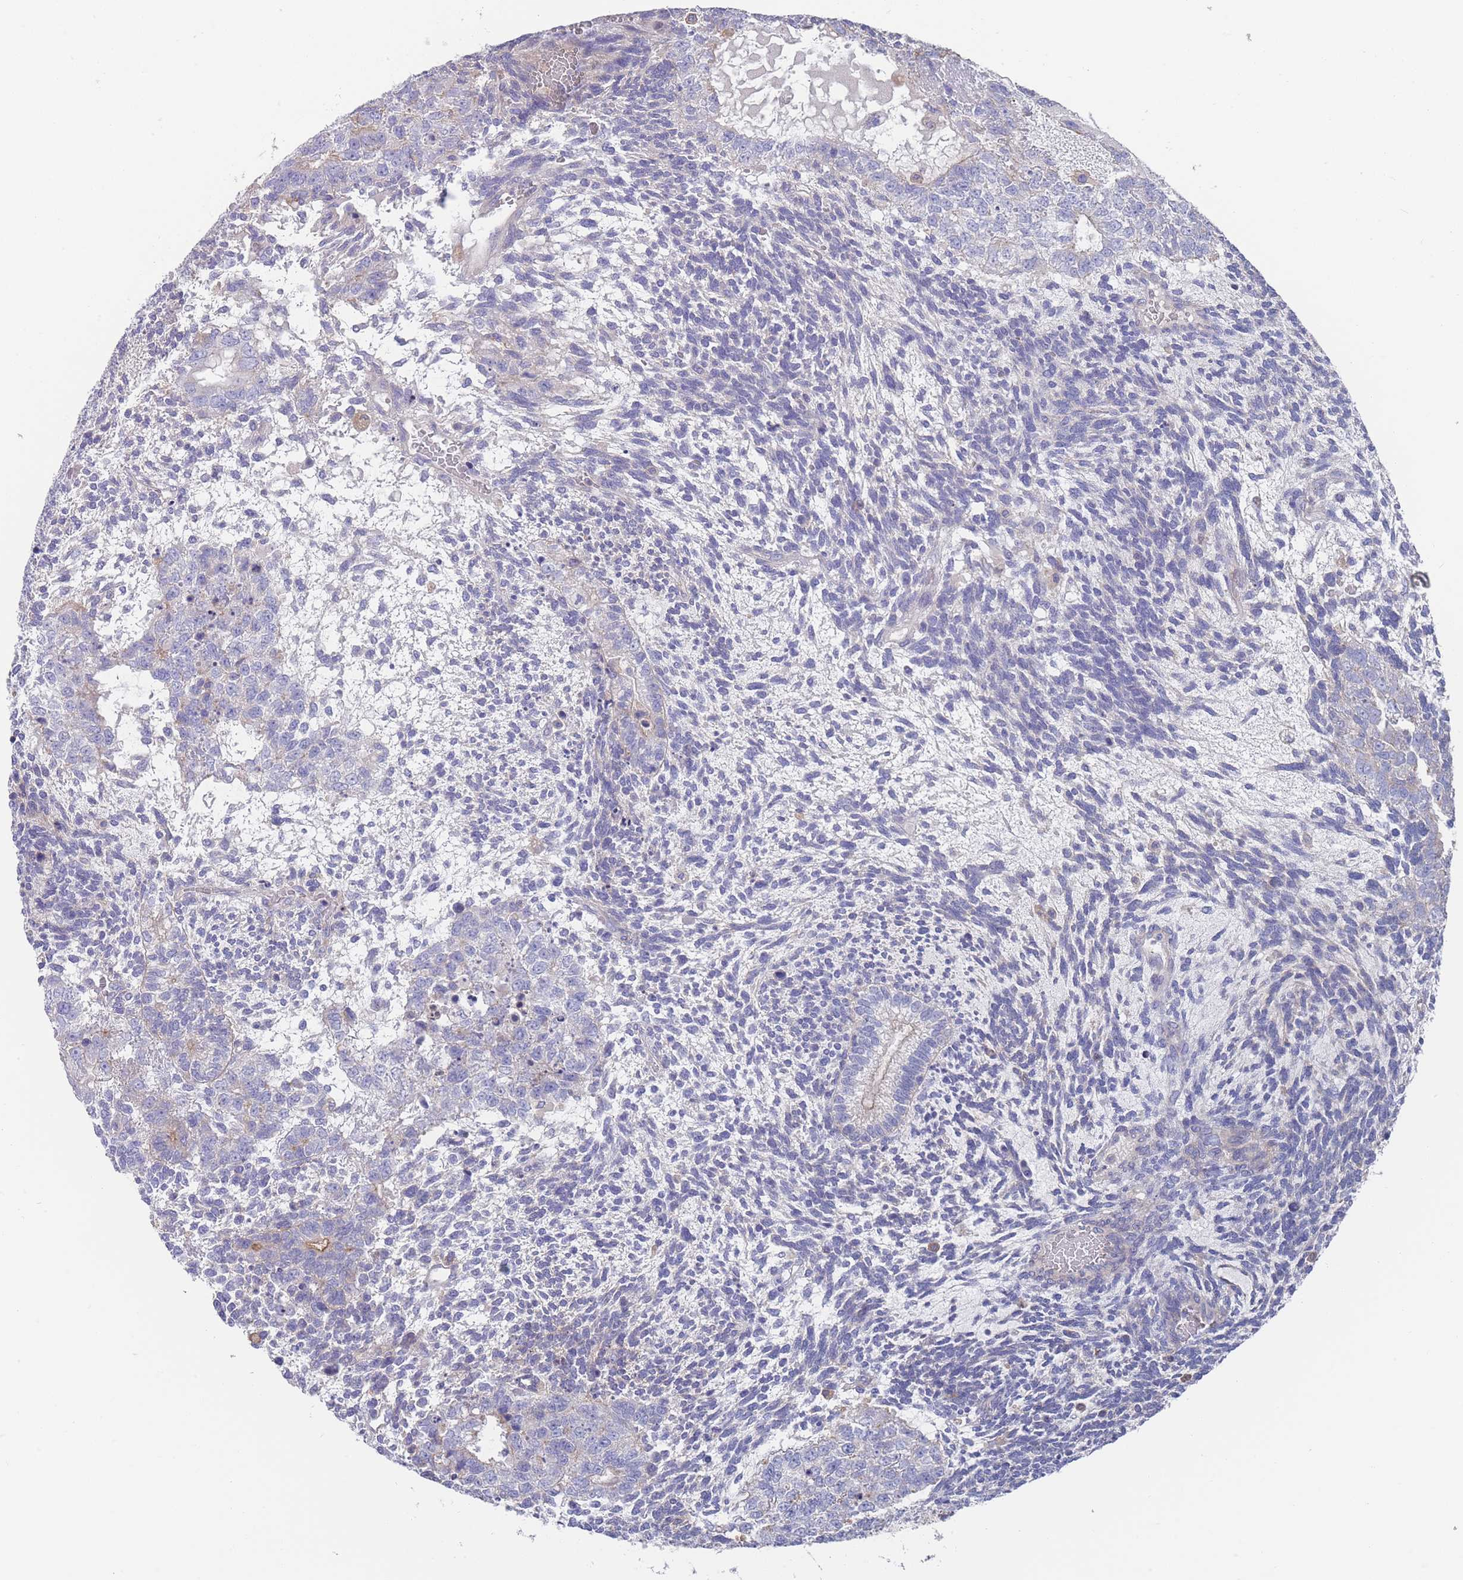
{"staining": {"intensity": "negative", "quantity": "none", "location": "none"}, "tissue": "testis cancer", "cell_type": "Tumor cells", "image_type": "cancer", "snomed": [{"axis": "morphology", "description": "Carcinoma, Embryonal, NOS"}, {"axis": "topography", "description": "Testis"}], "caption": "Immunohistochemical staining of human testis embryonal carcinoma reveals no significant staining in tumor cells. (Stains: DAB (3,3'-diaminobenzidine) IHC with hematoxylin counter stain, Microscopy: brightfield microscopy at high magnification).", "gene": "SCCPDH", "patient": {"sex": "male", "age": 23}}